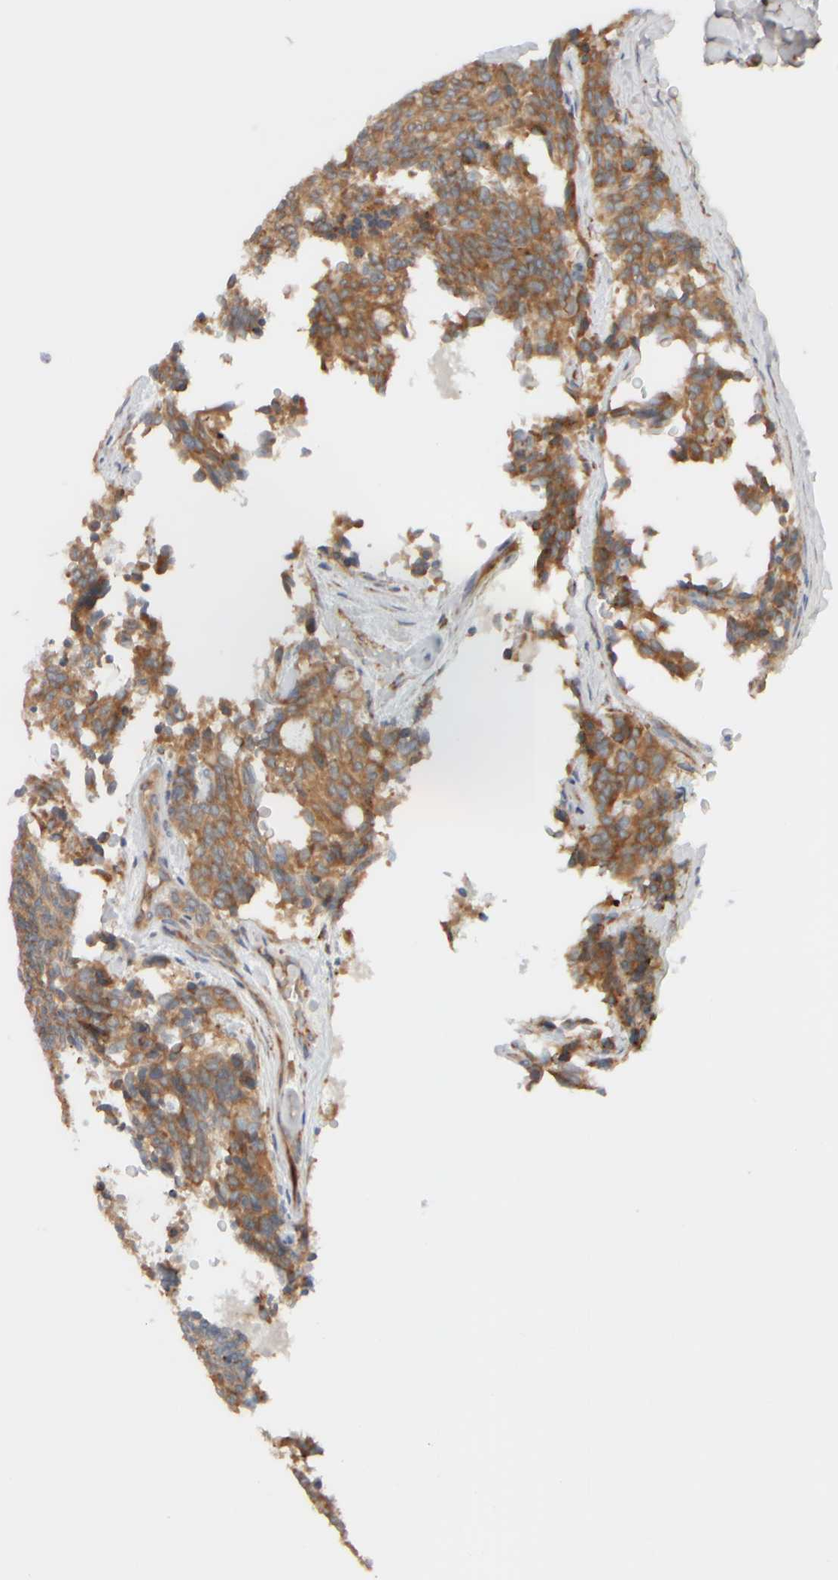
{"staining": {"intensity": "moderate", "quantity": ">75%", "location": "cytoplasmic/membranous"}, "tissue": "carcinoid", "cell_type": "Tumor cells", "image_type": "cancer", "snomed": [{"axis": "morphology", "description": "Carcinoid, malignant, NOS"}, {"axis": "topography", "description": "Pancreas"}], "caption": "Moderate cytoplasmic/membranous protein positivity is appreciated in approximately >75% of tumor cells in carcinoid (malignant). Using DAB (brown) and hematoxylin (blue) stains, captured at high magnification using brightfield microscopy.", "gene": "EIF2B3", "patient": {"sex": "female", "age": 54}}